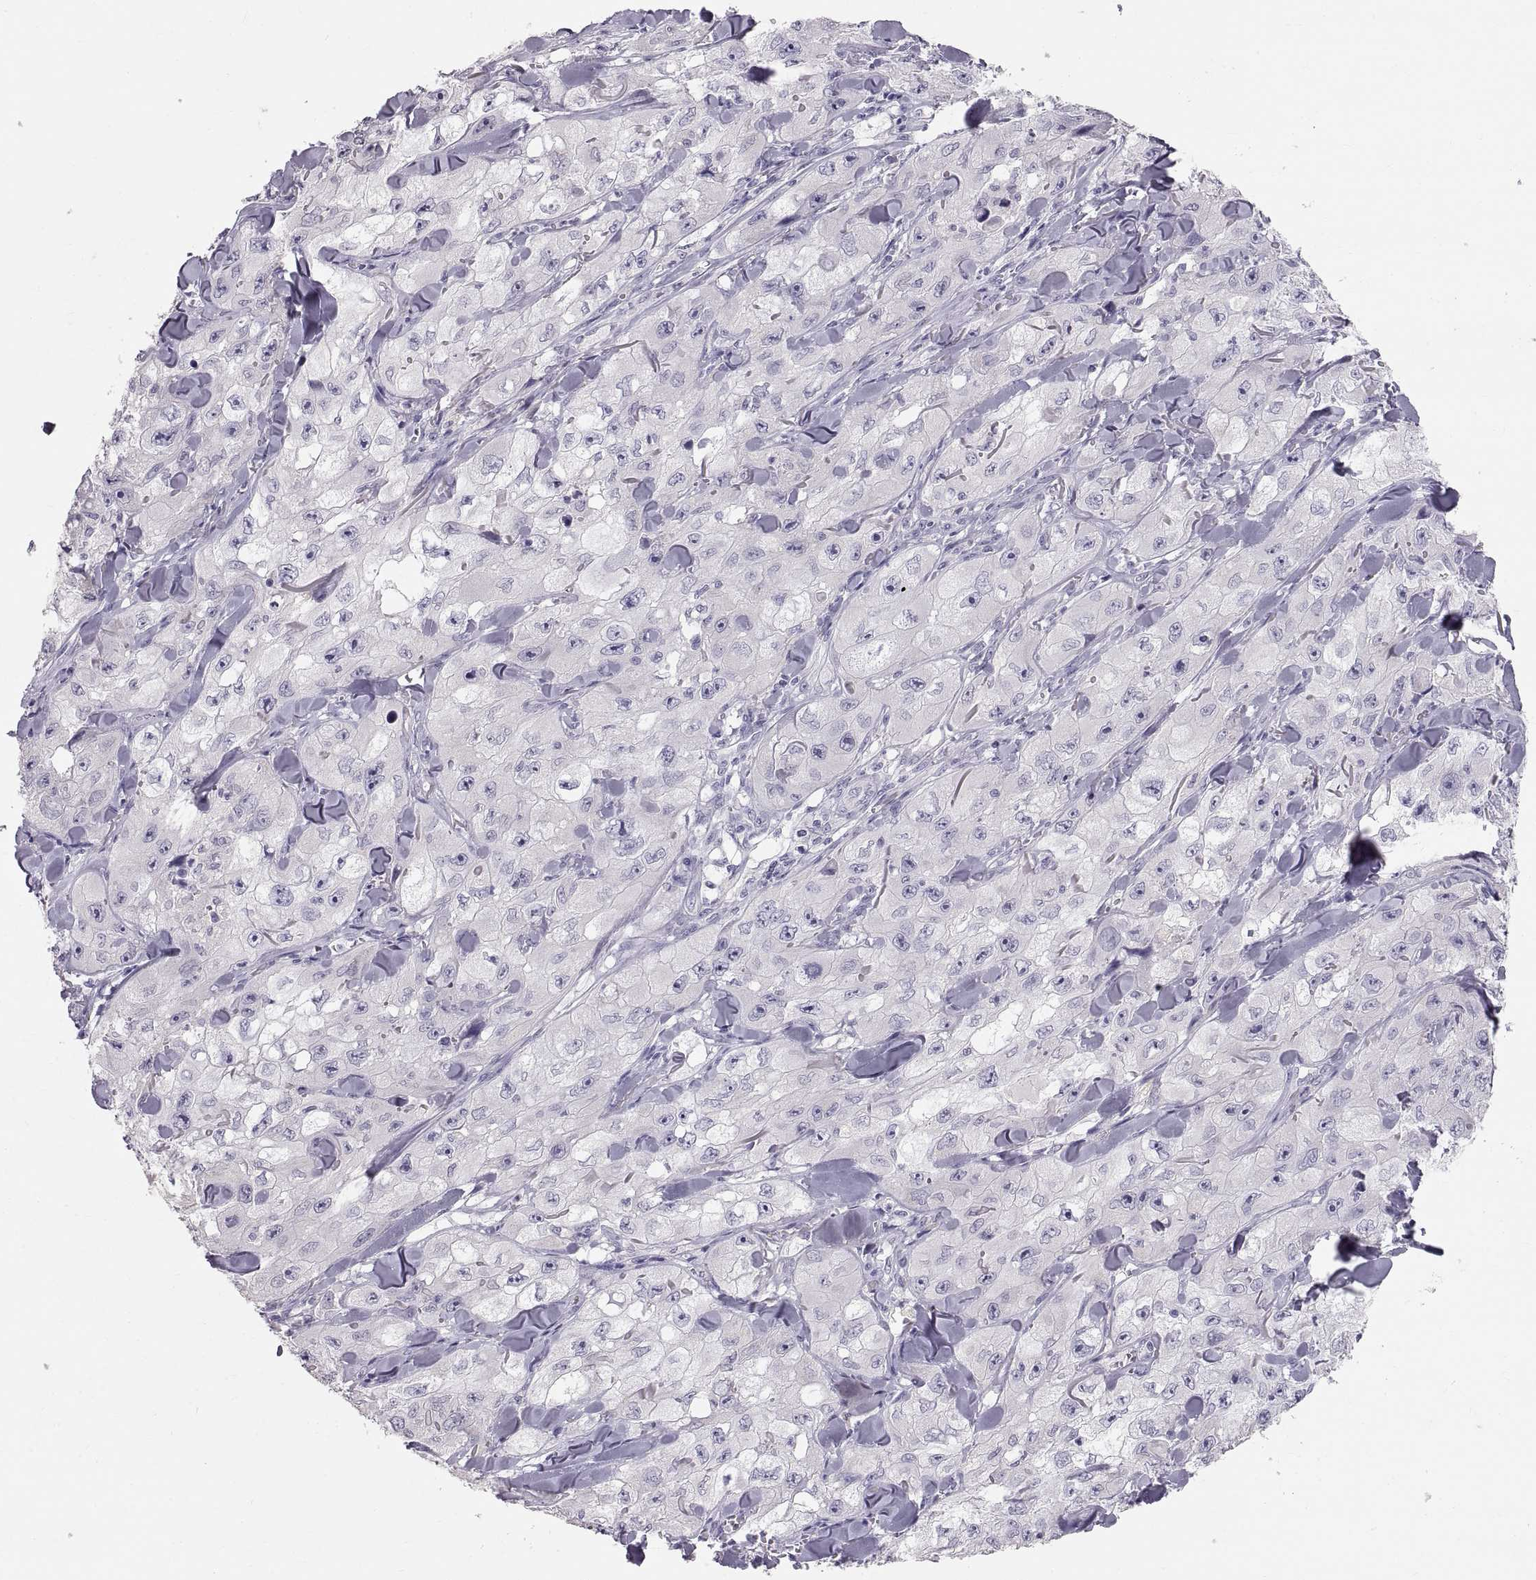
{"staining": {"intensity": "negative", "quantity": "none", "location": "none"}, "tissue": "skin cancer", "cell_type": "Tumor cells", "image_type": "cancer", "snomed": [{"axis": "morphology", "description": "Squamous cell carcinoma, NOS"}, {"axis": "topography", "description": "Skin"}, {"axis": "topography", "description": "Subcutis"}], "caption": "Immunohistochemistry image of neoplastic tissue: skin squamous cell carcinoma stained with DAB (3,3'-diaminobenzidine) displays no significant protein positivity in tumor cells.", "gene": "WBP2NL", "patient": {"sex": "male", "age": 73}}